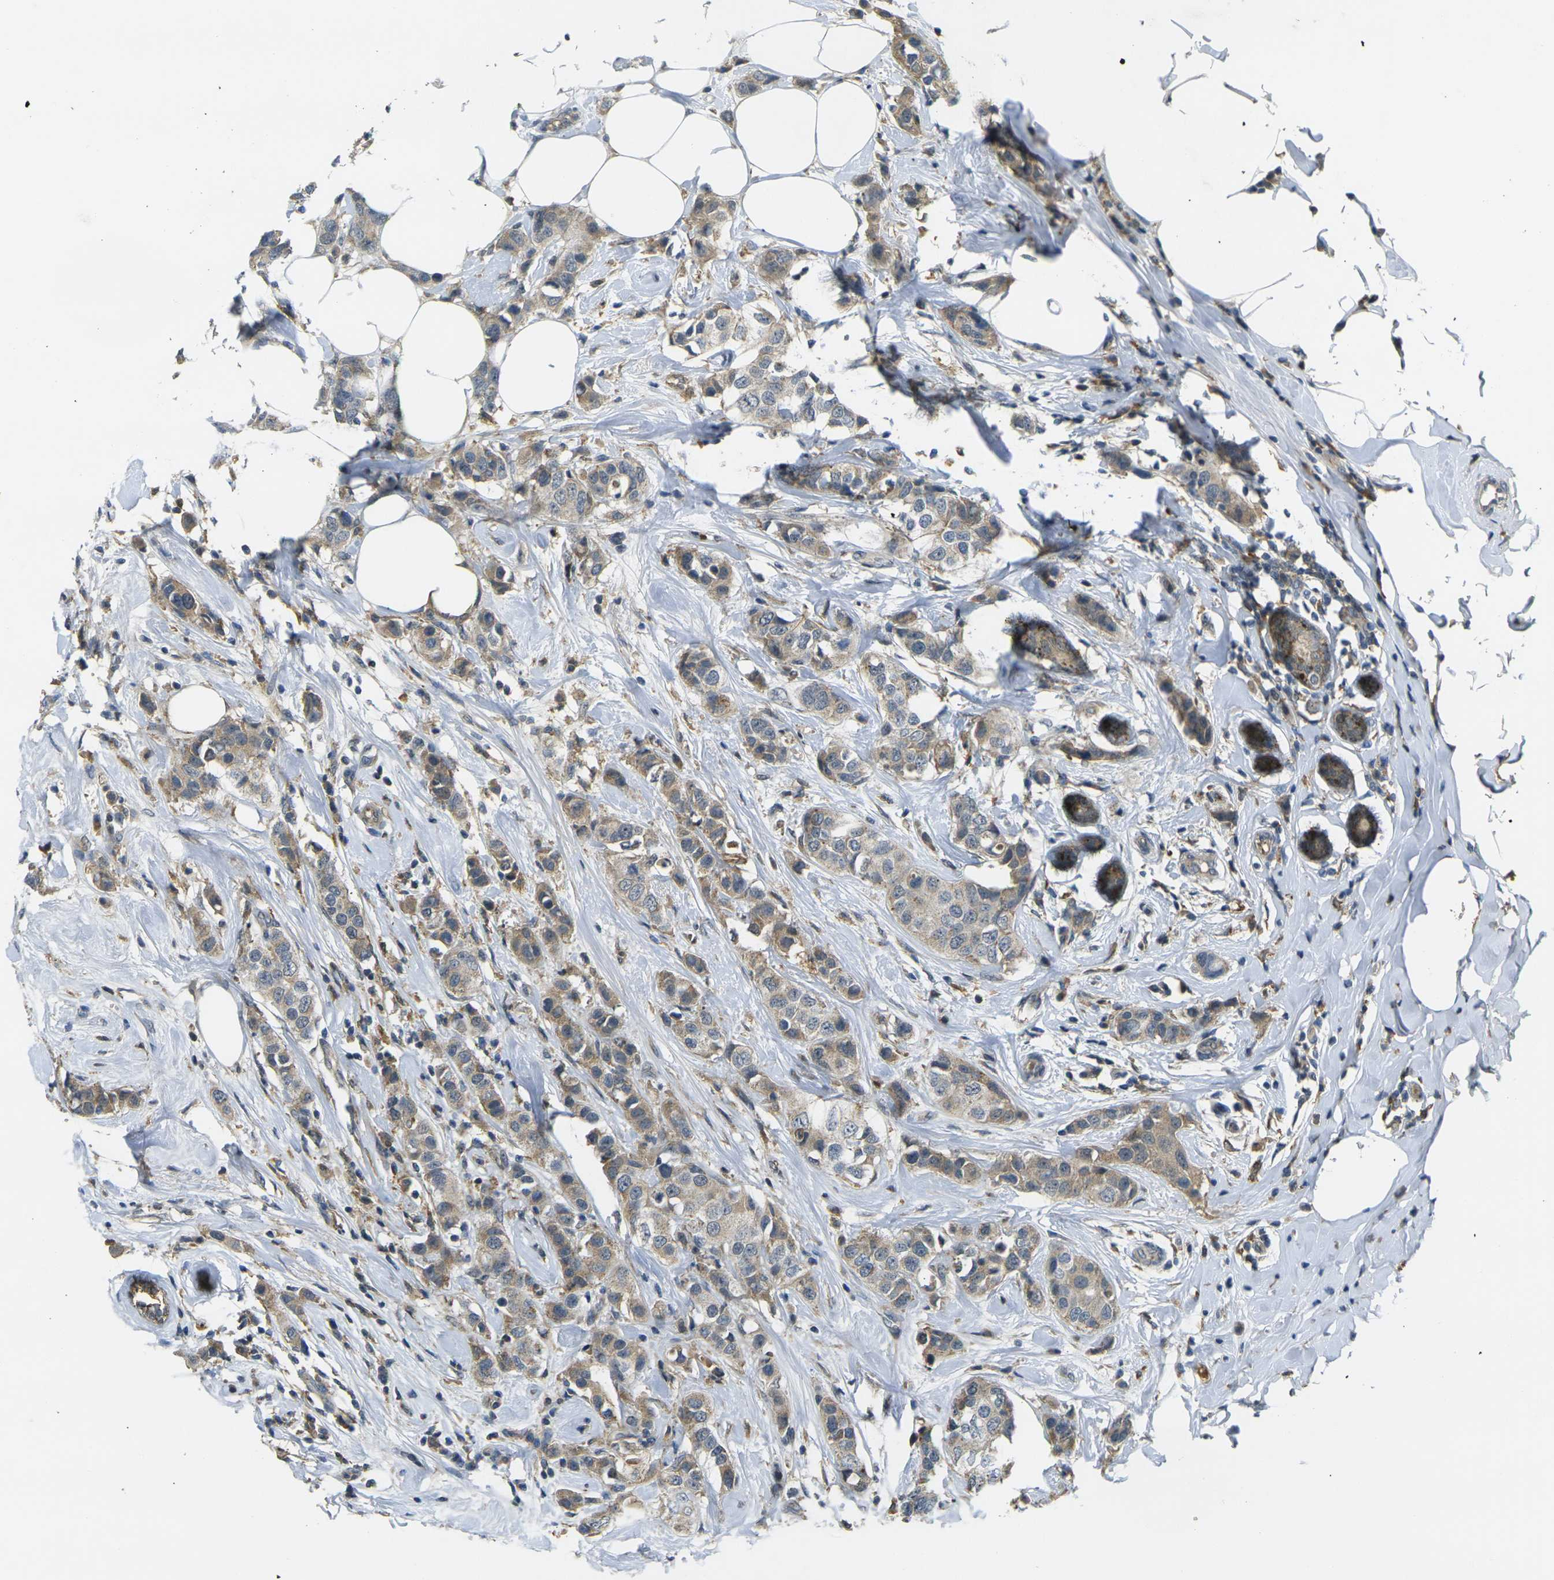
{"staining": {"intensity": "weak", "quantity": ">75%", "location": "cytoplasmic/membranous"}, "tissue": "breast cancer", "cell_type": "Tumor cells", "image_type": "cancer", "snomed": [{"axis": "morphology", "description": "Normal tissue, NOS"}, {"axis": "morphology", "description": "Duct carcinoma"}, {"axis": "topography", "description": "Breast"}], "caption": "Breast cancer was stained to show a protein in brown. There is low levels of weak cytoplasmic/membranous staining in approximately >75% of tumor cells. (DAB = brown stain, brightfield microscopy at high magnification).", "gene": "PIGL", "patient": {"sex": "female", "age": 50}}